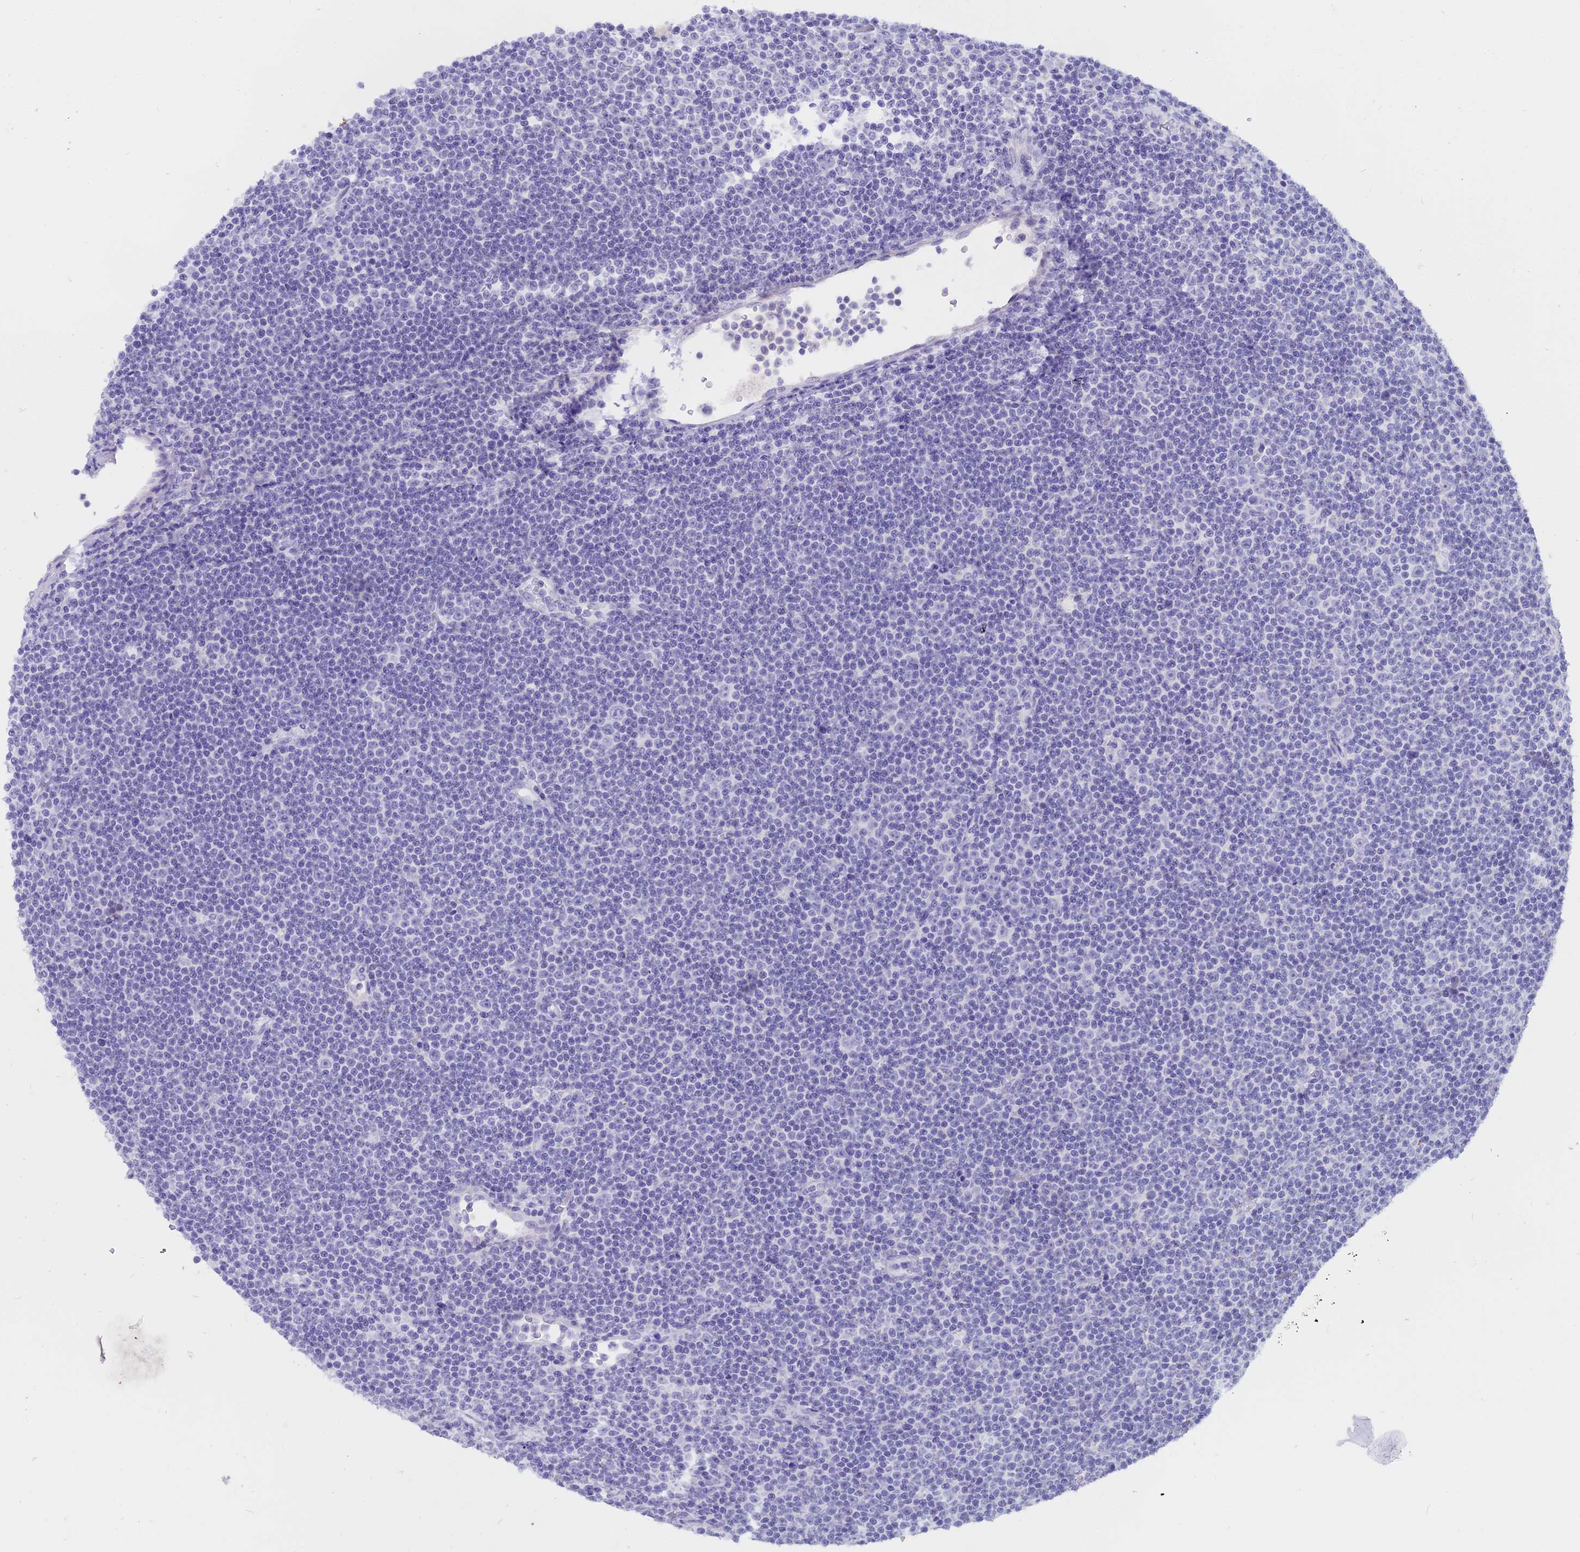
{"staining": {"intensity": "negative", "quantity": "none", "location": "none"}, "tissue": "lymphoma", "cell_type": "Tumor cells", "image_type": "cancer", "snomed": [{"axis": "morphology", "description": "Malignant lymphoma, non-Hodgkin's type, Low grade"}, {"axis": "topography", "description": "Lymph node"}], "caption": "This is a image of immunohistochemistry staining of lymphoma, which shows no staining in tumor cells. The staining is performed using DAB (3,3'-diaminobenzidine) brown chromogen with nuclei counter-stained in using hematoxylin.", "gene": "ALPP", "patient": {"sex": "female", "age": 67}}